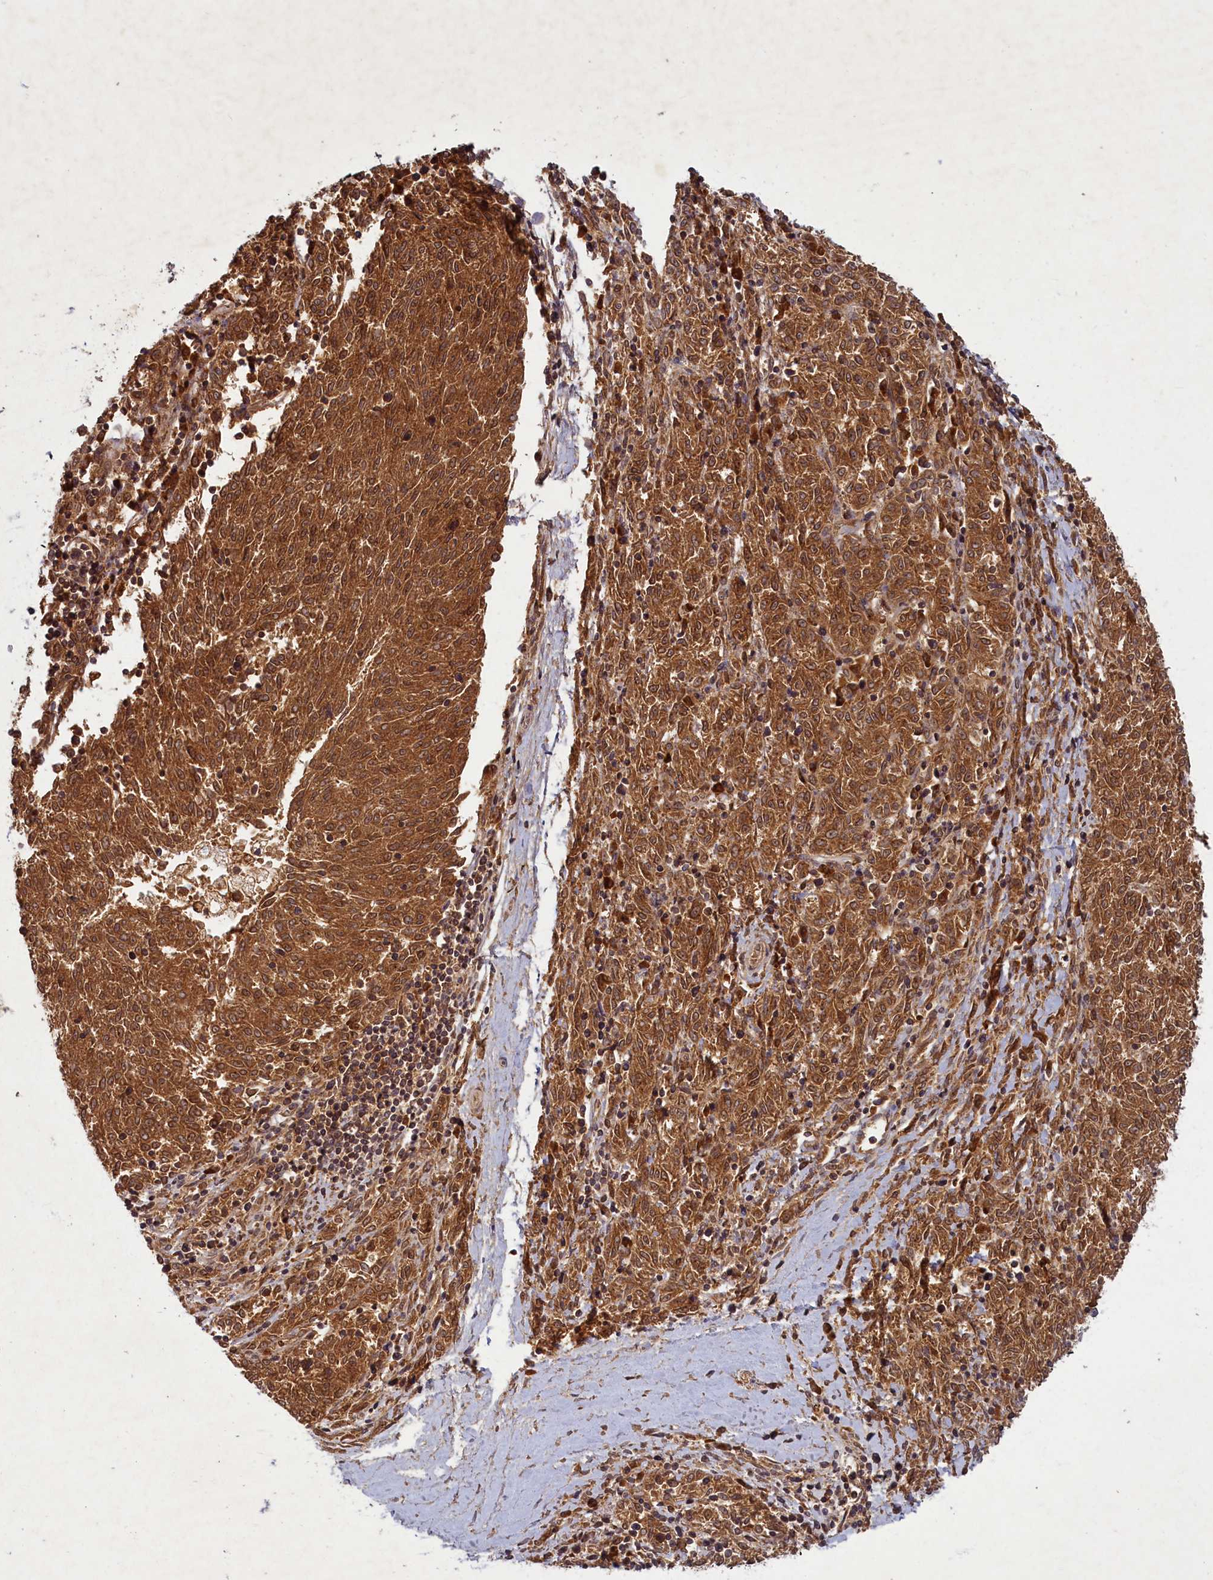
{"staining": {"intensity": "strong", "quantity": ">75%", "location": "cytoplasmic/membranous"}, "tissue": "melanoma", "cell_type": "Tumor cells", "image_type": "cancer", "snomed": [{"axis": "morphology", "description": "Malignant melanoma, NOS"}, {"axis": "topography", "description": "Skin"}], "caption": "Strong cytoplasmic/membranous protein positivity is present in approximately >75% of tumor cells in malignant melanoma. The protein is shown in brown color, while the nuclei are stained blue.", "gene": "BICD1", "patient": {"sex": "female", "age": 72}}